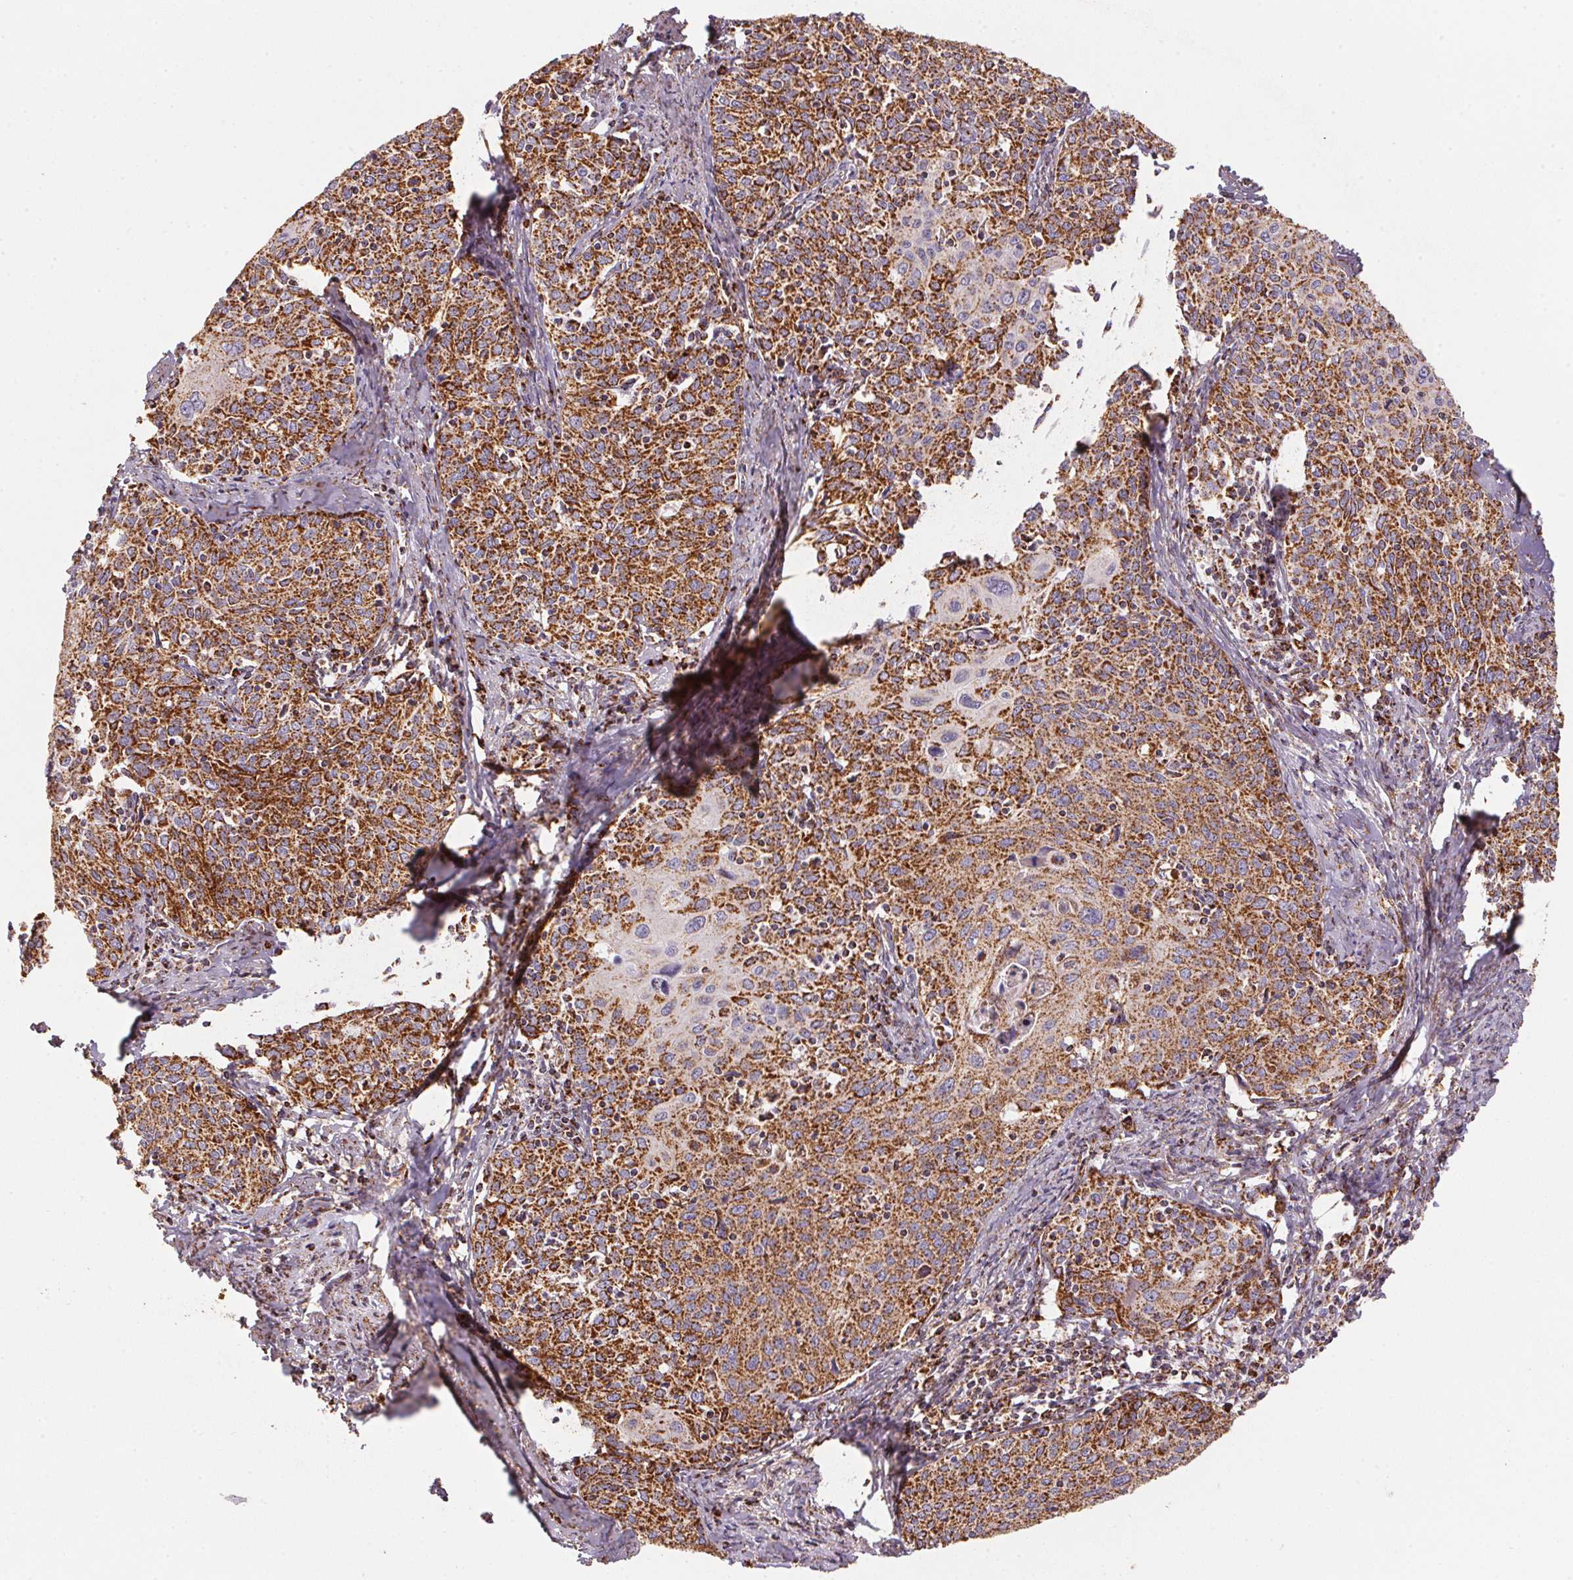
{"staining": {"intensity": "strong", "quantity": ">75%", "location": "cytoplasmic/membranous"}, "tissue": "cervical cancer", "cell_type": "Tumor cells", "image_type": "cancer", "snomed": [{"axis": "morphology", "description": "Squamous cell carcinoma, NOS"}, {"axis": "topography", "description": "Cervix"}], "caption": "Protein analysis of cervical squamous cell carcinoma tissue exhibits strong cytoplasmic/membranous staining in approximately >75% of tumor cells.", "gene": "NDUFS2", "patient": {"sex": "female", "age": 62}}